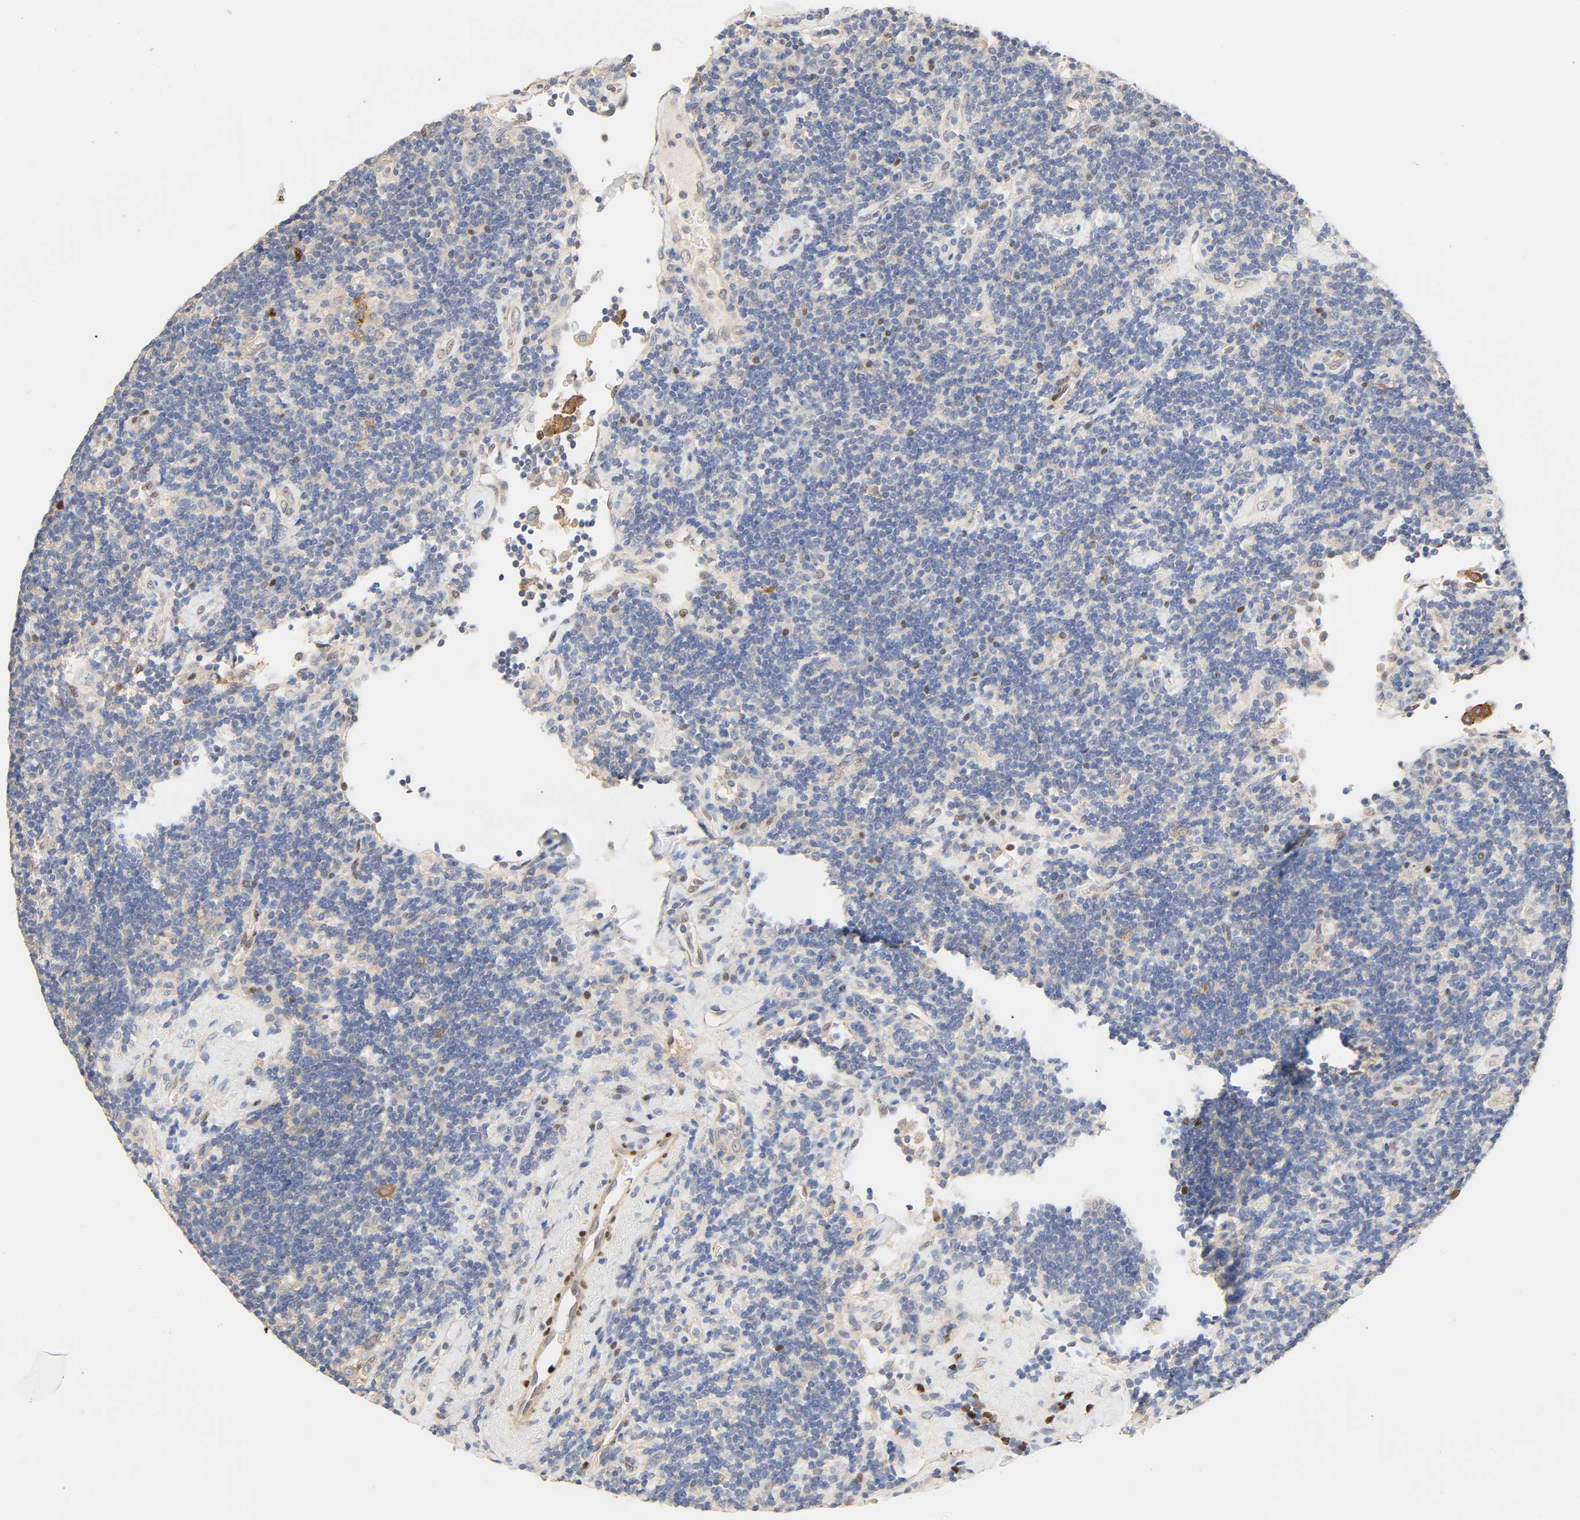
{"staining": {"intensity": "negative", "quantity": "none", "location": "none"}, "tissue": "lymphoma", "cell_type": "Tumor cells", "image_type": "cancer", "snomed": [{"axis": "morphology", "description": "Malignant lymphoma, non-Hodgkin's type, Low grade"}, {"axis": "topography", "description": "Lymph node"}], "caption": "There is no significant staining in tumor cells of malignant lymphoma, non-Hodgkin's type (low-grade).", "gene": "BORCS8-MEF2B", "patient": {"sex": "male", "age": 70}}